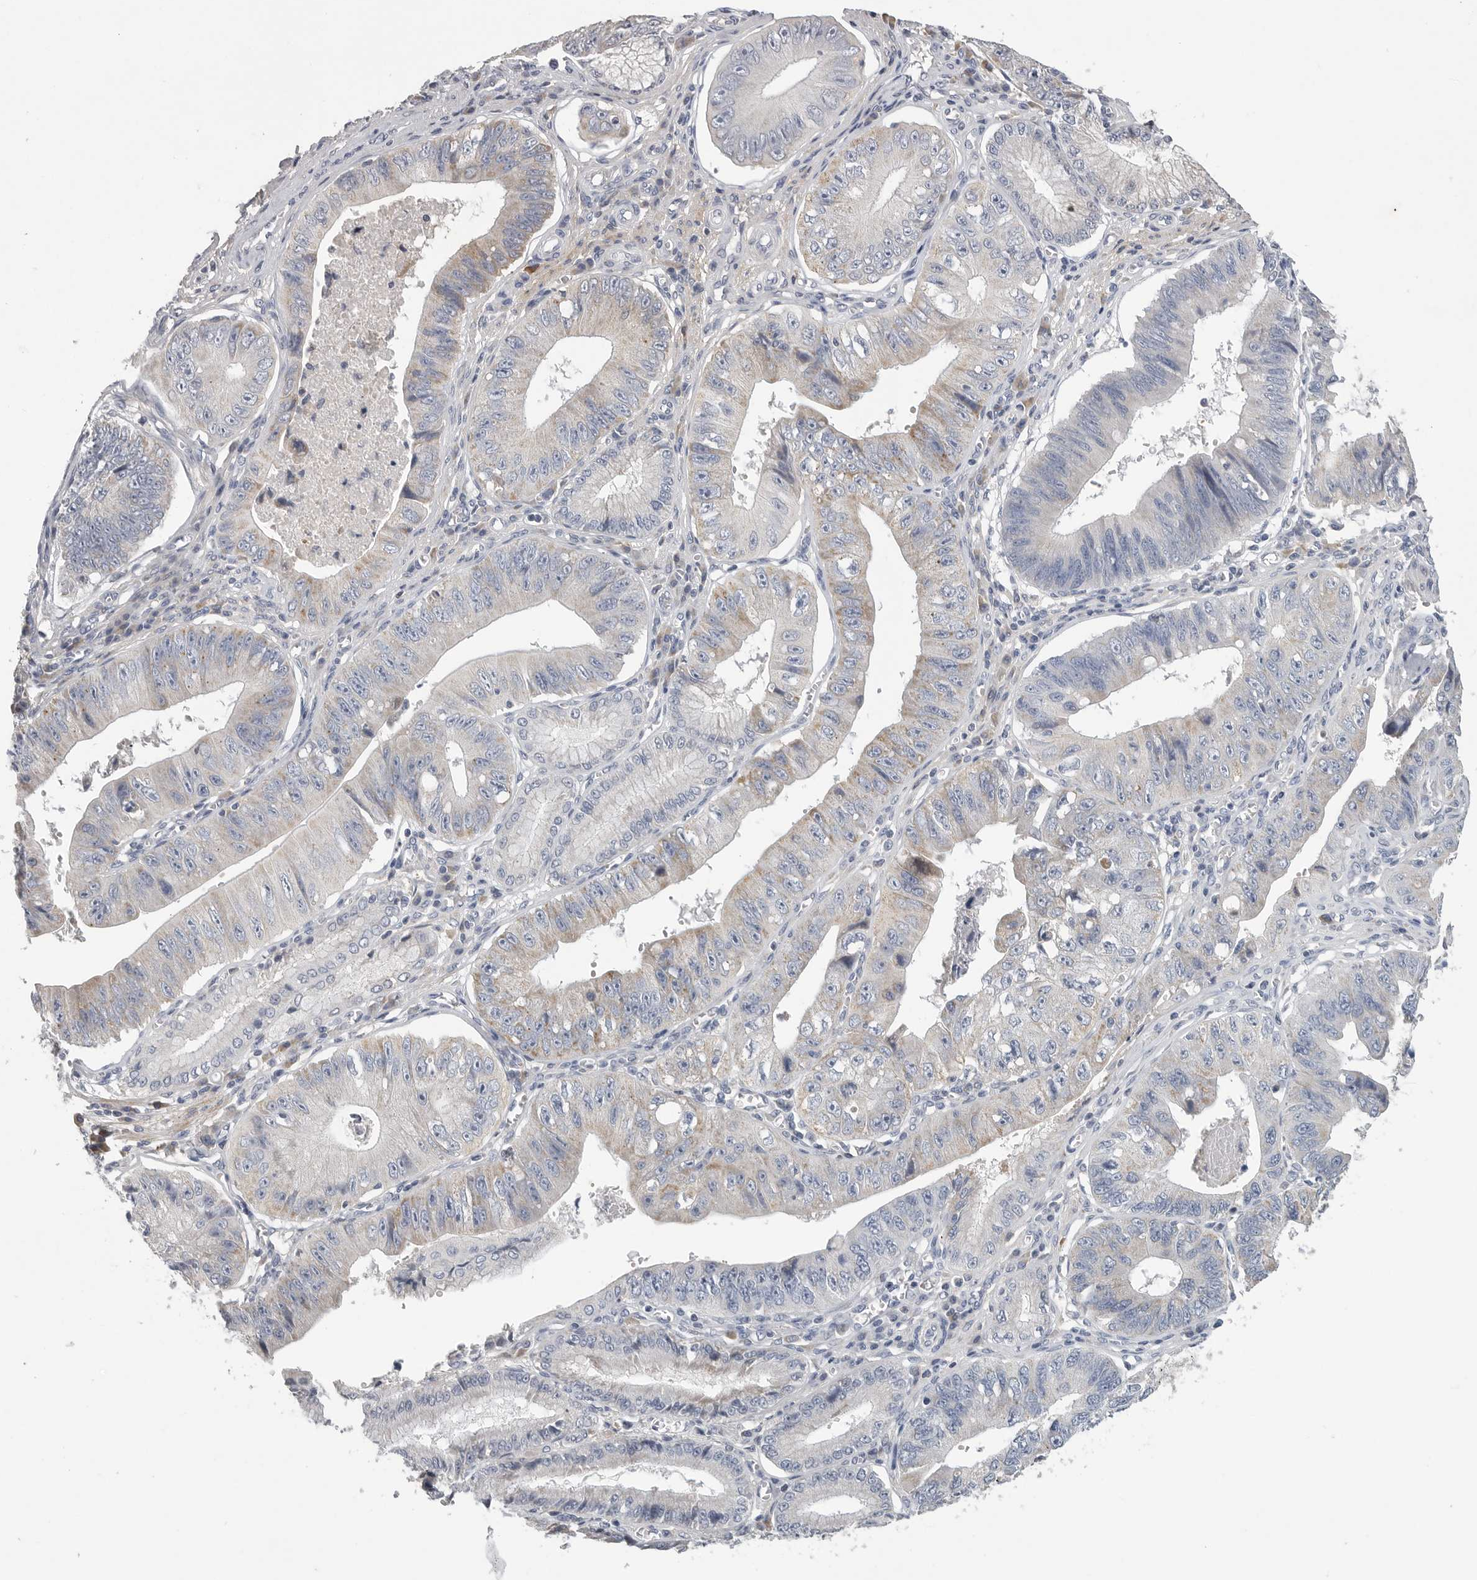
{"staining": {"intensity": "weak", "quantity": "<25%", "location": "cytoplasmic/membranous"}, "tissue": "stomach cancer", "cell_type": "Tumor cells", "image_type": "cancer", "snomed": [{"axis": "morphology", "description": "Adenocarcinoma, NOS"}, {"axis": "topography", "description": "Stomach"}], "caption": "The image shows no staining of tumor cells in adenocarcinoma (stomach). (DAB (3,3'-diaminobenzidine) immunohistochemistry with hematoxylin counter stain).", "gene": "SDC3", "patient": {"sex": "male", "age": 59}}